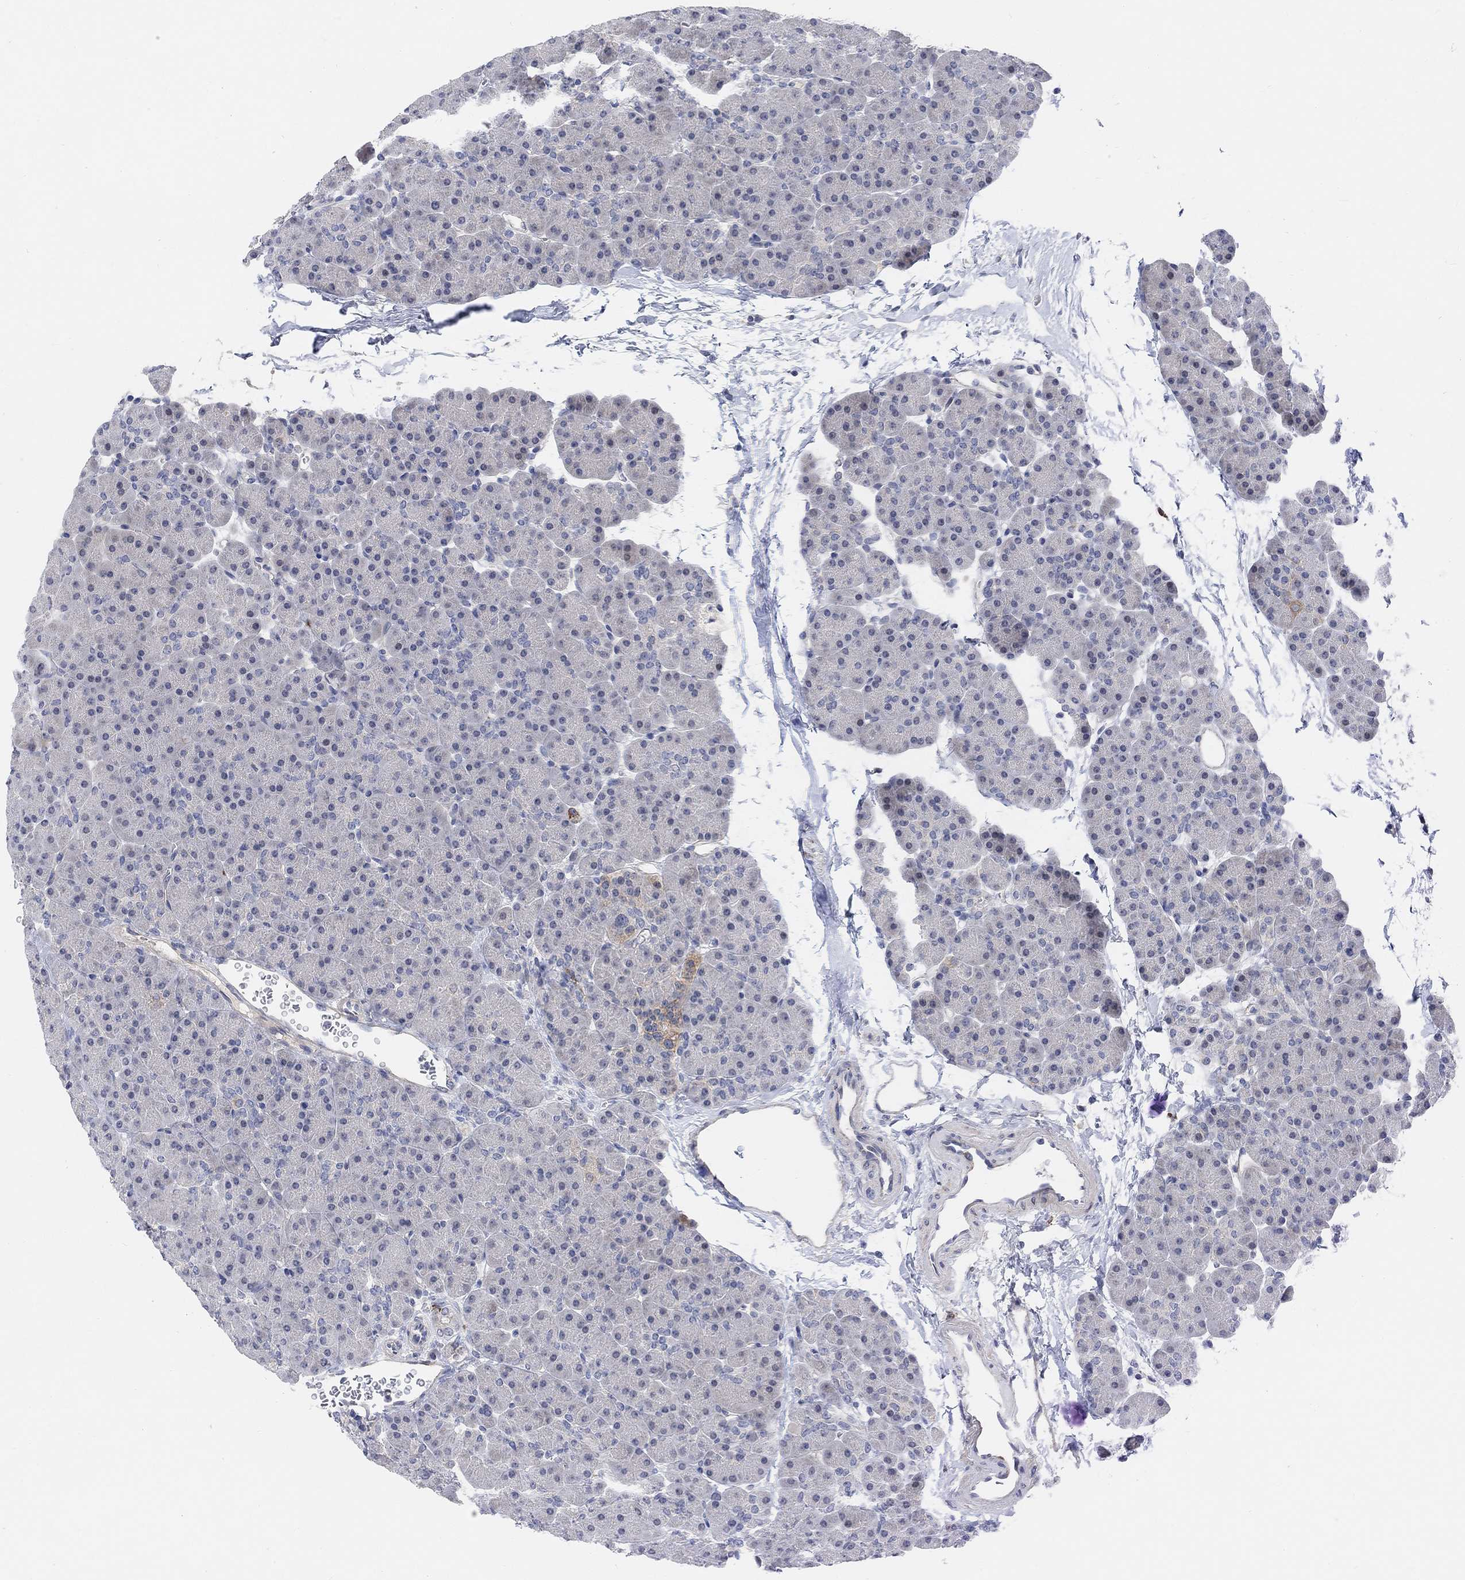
{"staining": {"intensity": "weak", "quantity": "<25%", "location": "cytoplasmic/membranous"}, "tissue": "pancreas", "cell_type": "Exocrine glandular cells", "image_type": "normal", "snomed": [{"axis": "morphology", "description": "Normal tissue, NOS"}, {"axis": "topography", "description": "Pancreas"}], "caption": "High power microscopy histopathology image of an IHC image of benign pancreas, revealing no significant staining in exocrine glandular cells.", "gene": "HCRTR1", "patient": {"sex": "female", "age": 44}}